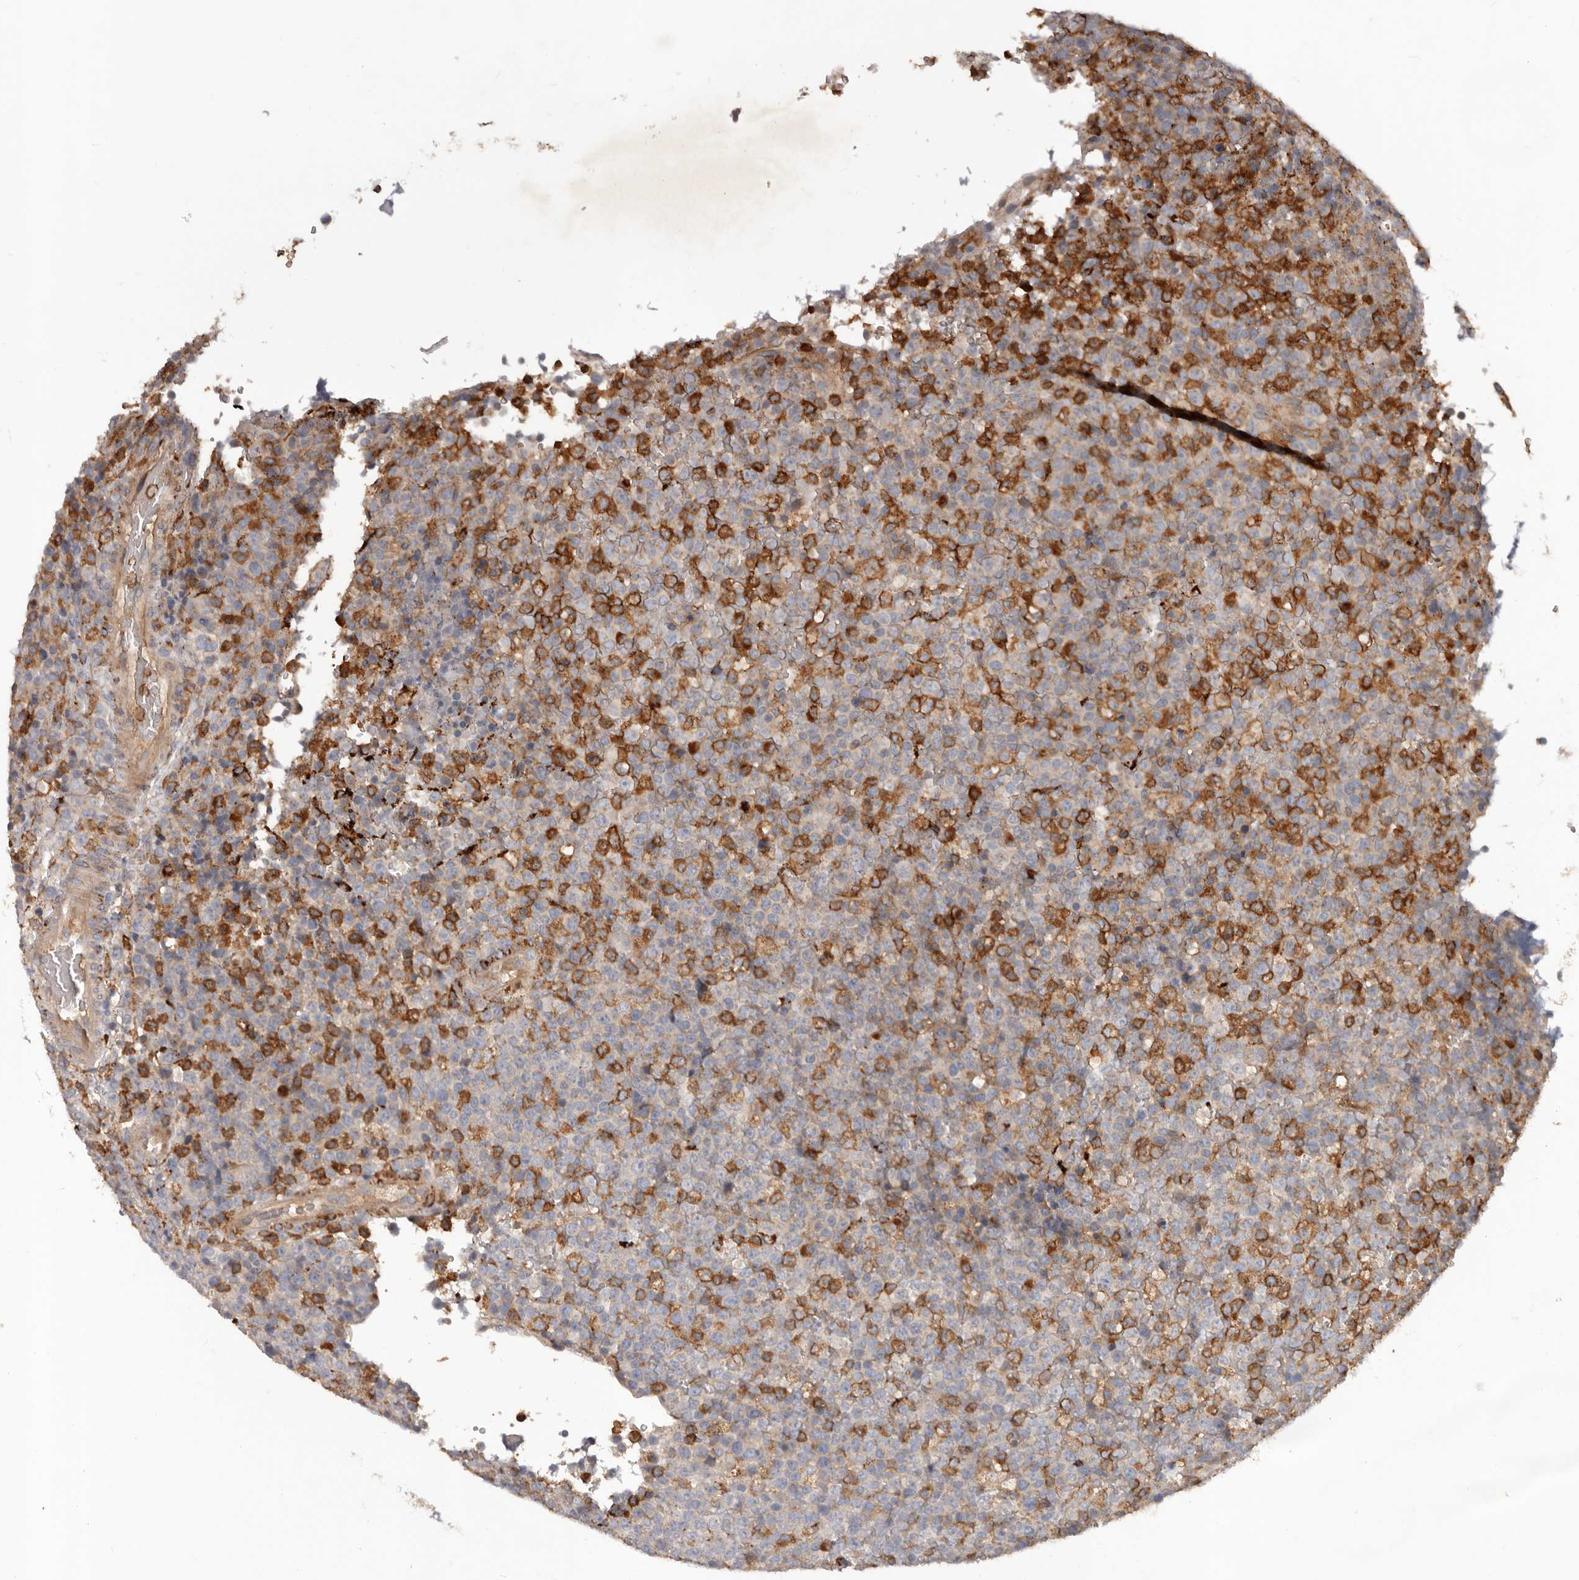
{"staining": {"intensity": "moderate", "quantity": "25%-75%", "location": "cytoplasmic/membranous"}, "tissue": "lymphoma", "cell_type": "Tumor cells", "image_type": "cancer", "snomed": [{"axis": "morphology", "description": "Malignant lymphoma, non-Hodgkin's type, High grade"}, {"axis": "topography", "description": "Lymph node"}], "caption": "Moderate cytoplasmic/membranous positivity for a protein is seen in about 25%-75% of tumor cells of lymphoma using IHC.", "gene": "GLIPR2", "patient": {"sex": "male", "age": 13}}